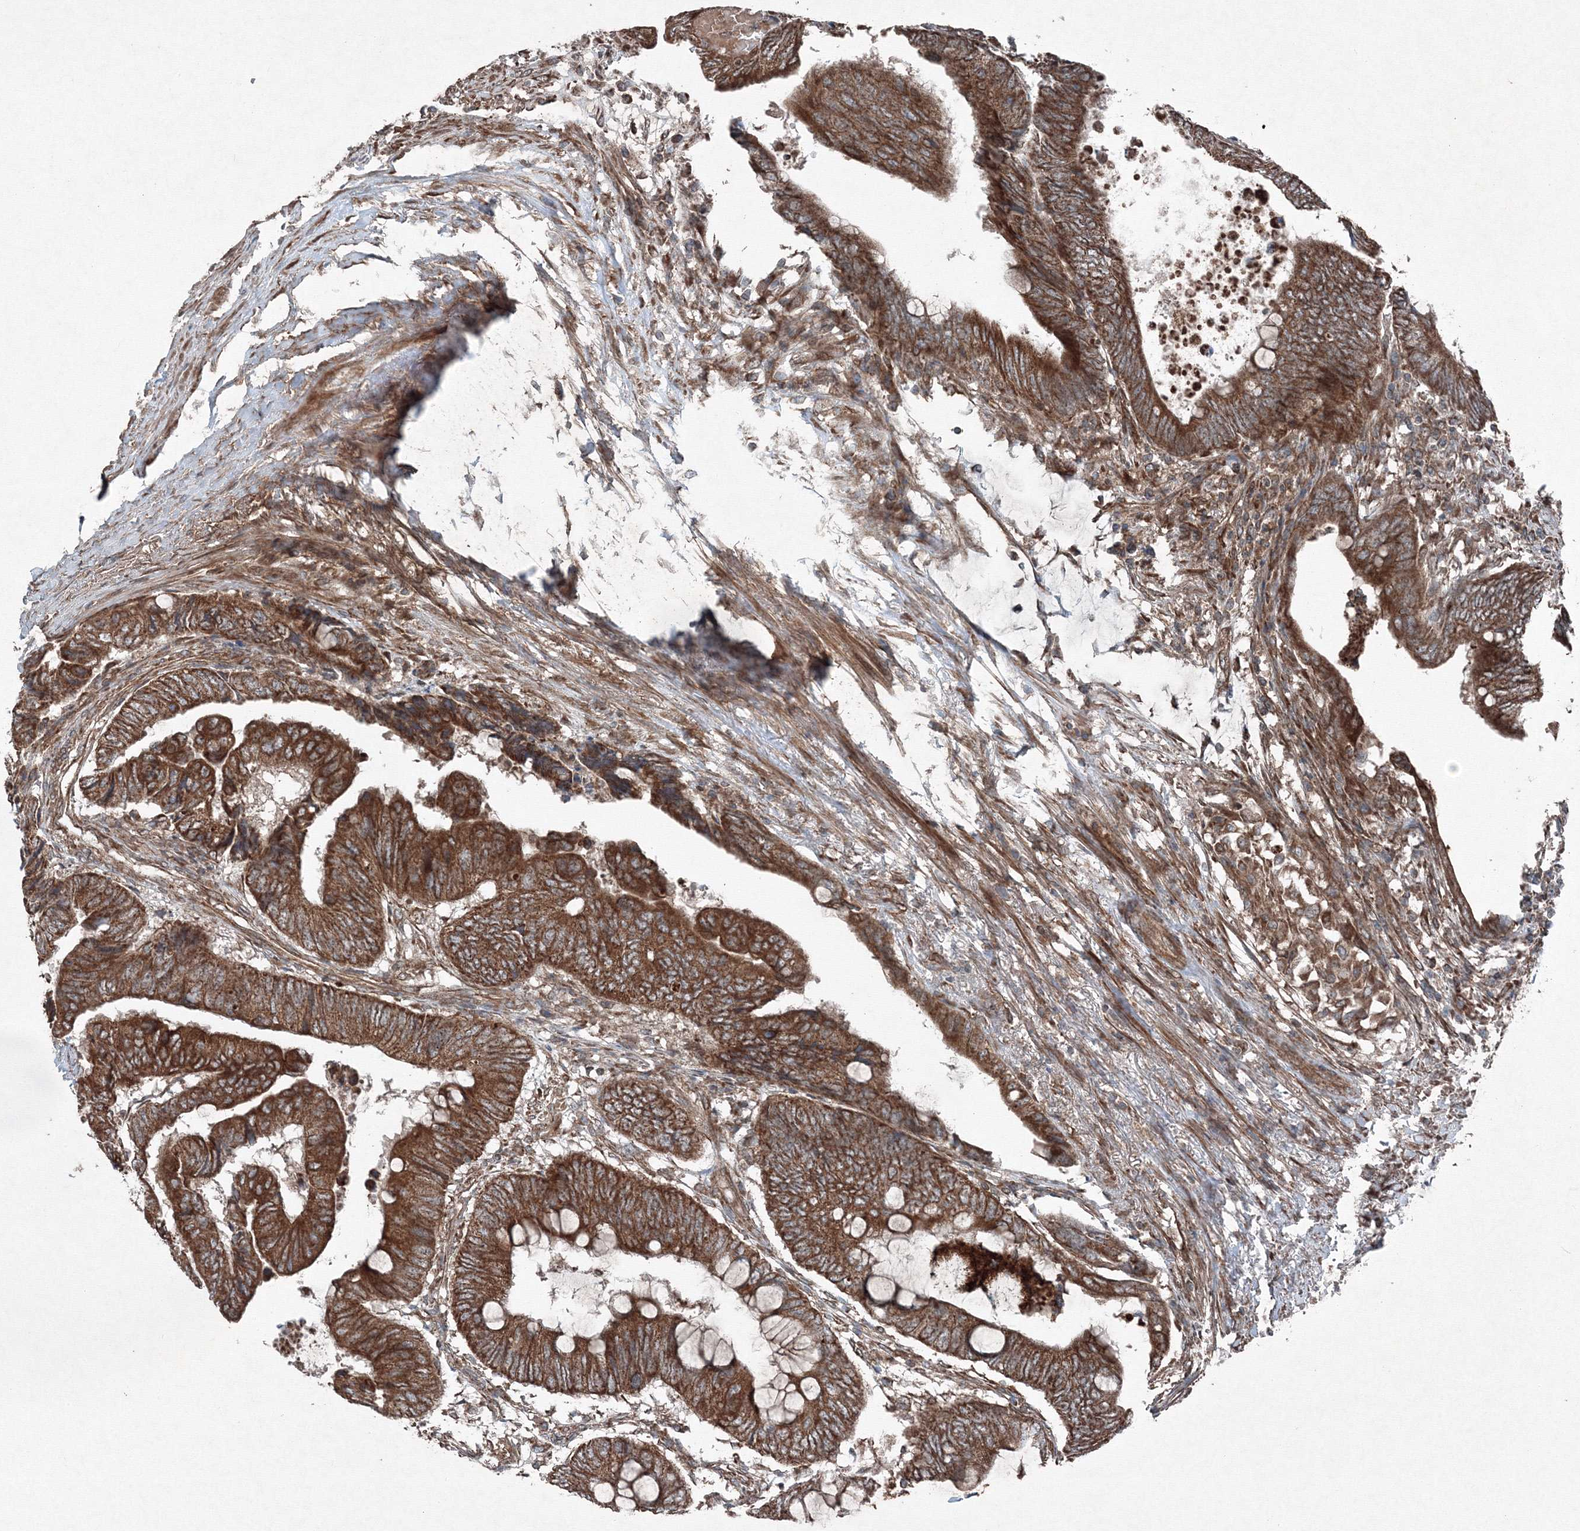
{"staining": {"intensity": "strong", "quantity": ">75%", "location": "cytoplasmic/membranous"}, "tissue": "colorectal cancer", "cell_type": "Tumor cells", "image_type": "cancer", "snomed": [{"axis": "morphology", "description": "Normal tissue, NOS"}, {"axis": "morphology", "description": "Adenocarcinoma, NOS"}, {"axis": "topography", "description": "Rectum"}, {"axis": "topography", "description": "Peripheral nerve tissue"}], "caption": "Protein expression analysis of adenocarcinoma (colorectal) reveals strong cytoplasmic/membranous expression in approximately >75% of tumor cells. Using DAB (brown) and hematoxylin (blue) stains, captured at high magnification using brightfield microscopy.", "gene": "COPS7B", "patient": {"sex": "male", "age": 92}}